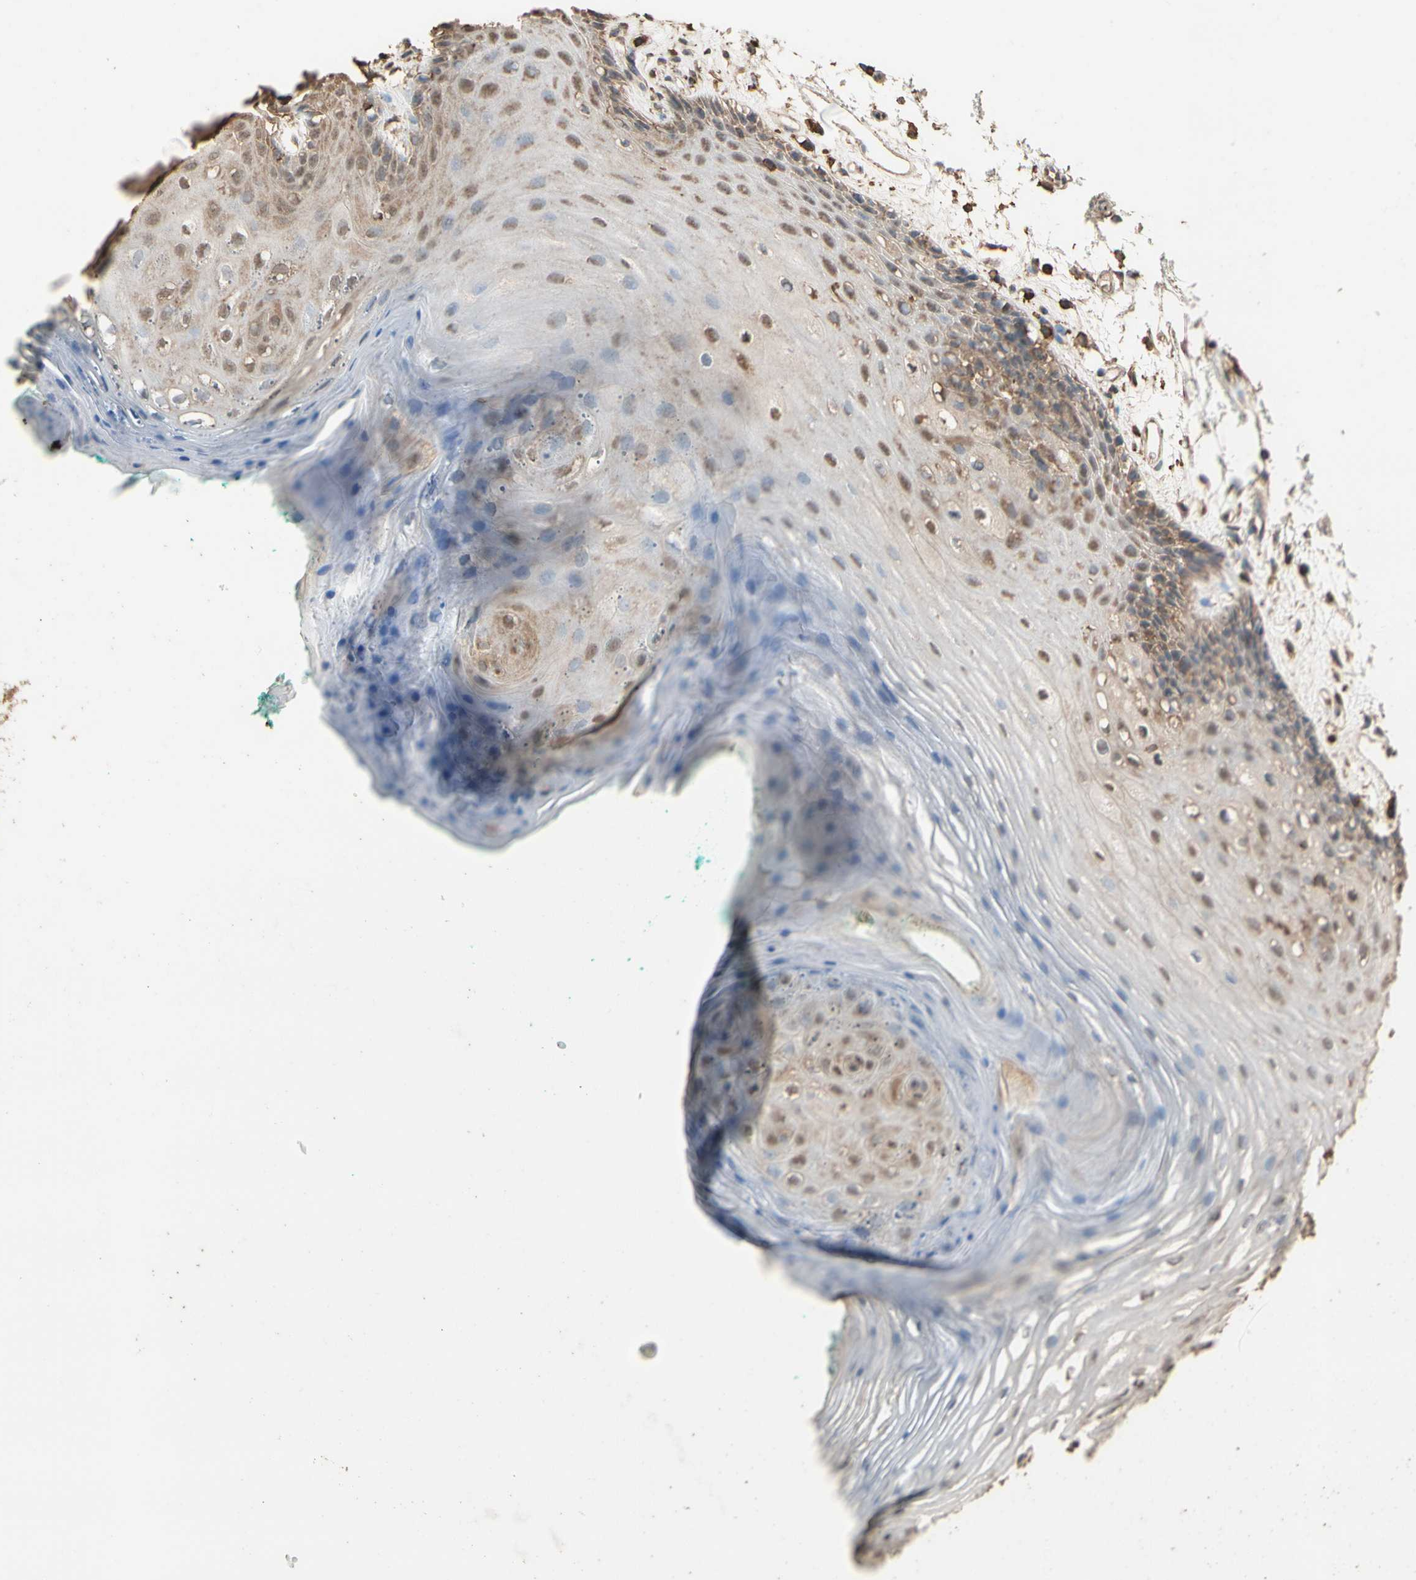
{"staining": {"intensity": "moderate", "quantity": "25%-75%", "location": "cytoplasmic/membranous,nuclear"}, "tissue": "oral mucosa", "cell_type": "Squamous epithelial cells", "image_type": "normal", "snomed": [{"axis": "morphology", "description": "Normal tissue, NOS"}, {"axis": "topography", "description": "Skeletal muscle"}, {"axis": "topography", "description": "Oral tissue"}, {"axis": "topography", "description": "Peripheral nerve tissue"}], "caption": "This image shows benign oral mucosa stained with immunohistochemistry to label a protein in brown. The cytoplasmic/membranous,nuclear of squamous epithelial cells show moderate positivity for the protein. Nuclei are counter-stained blue.", "gene": "TNFSF13B", "patient": {"sex": "female", "age": 84}}